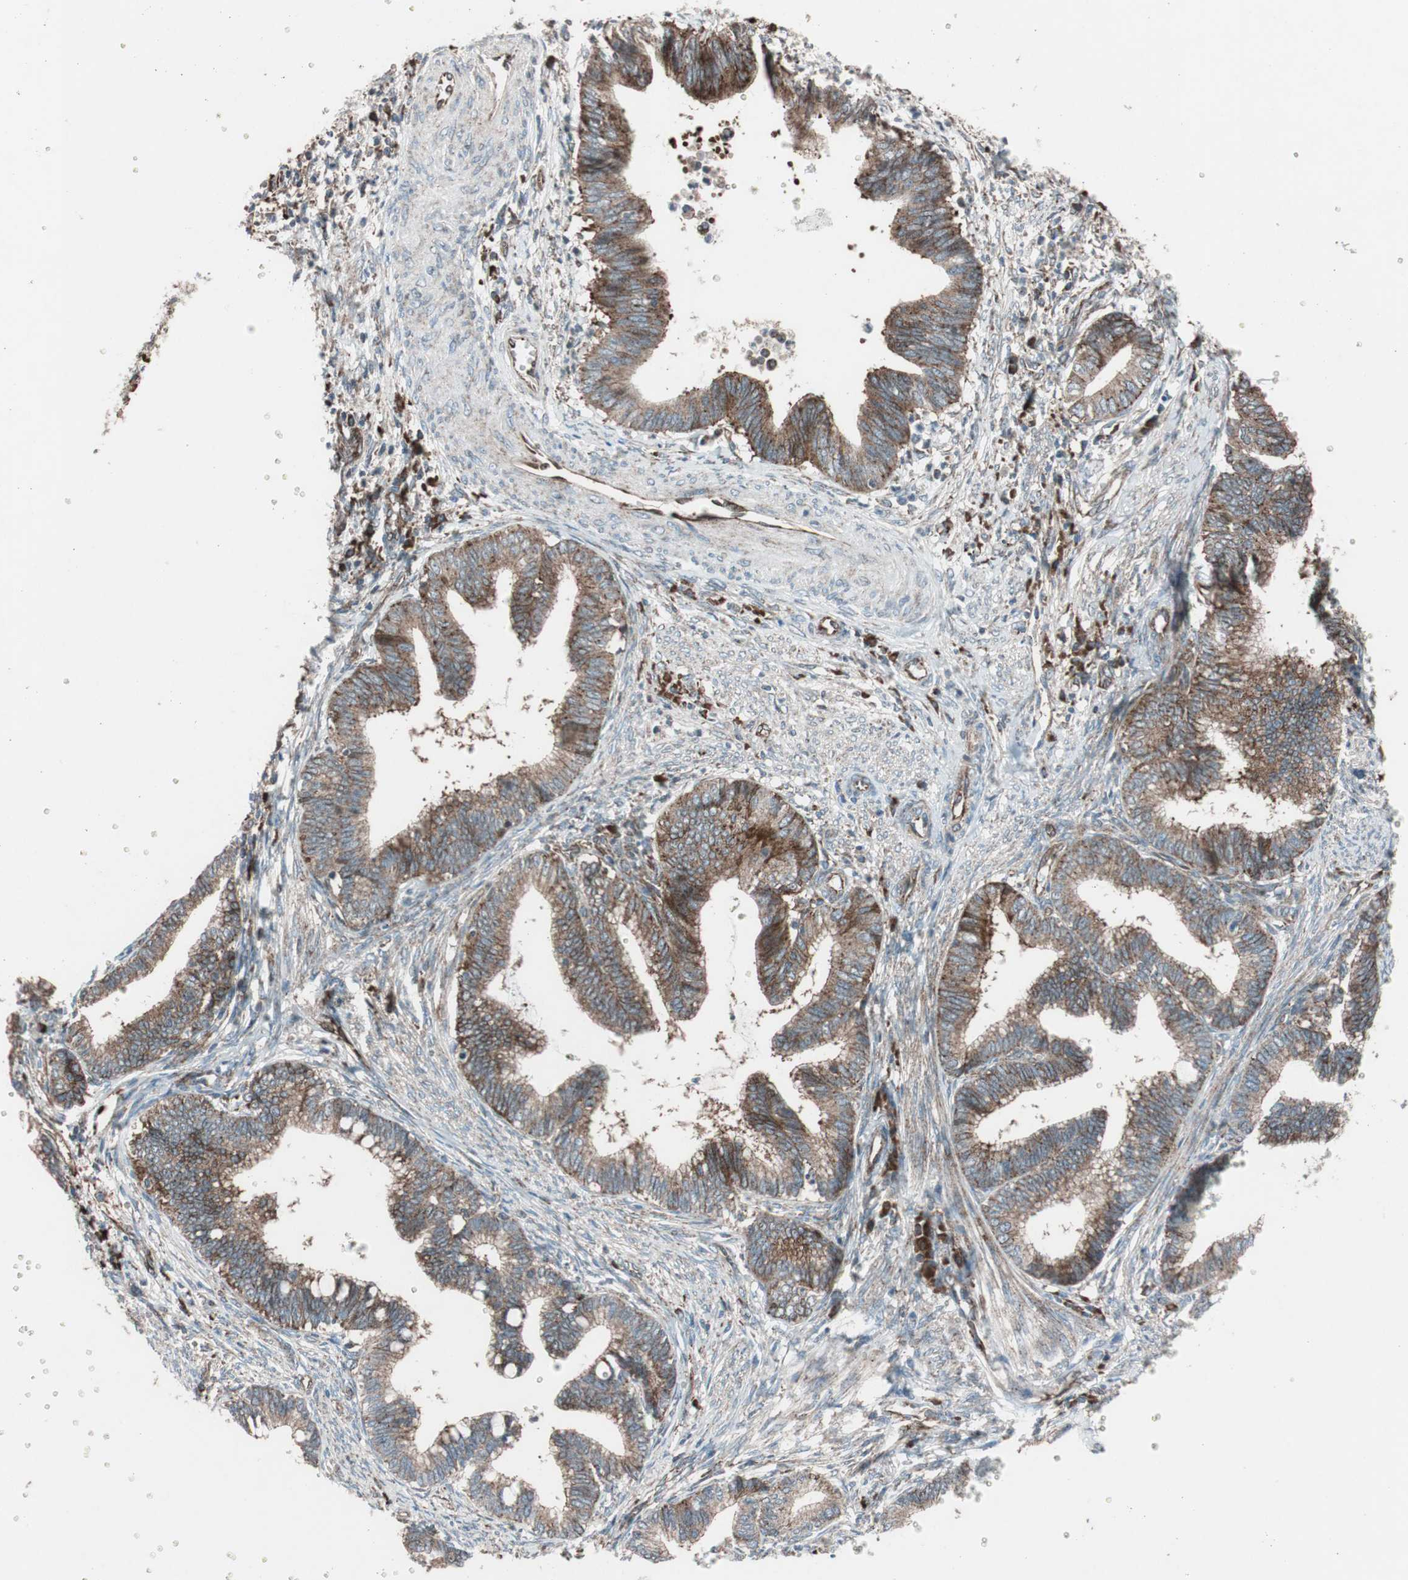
{"staining": {"intensity": "moderate", "quantity": ">75%", "location": "cytoplasmic/membranous"}, "tissue": "cervical cancer", "cell_type": "Tumor cells", "image_type": "cancer", "snomed": [{"axis": "morphology", "description": "Adenocarcinoma, NOS"}, {"axis": "topography", "description": "Cervix"}], "caption": "Human cervical cancer stained with a protein marker reveals moderate staining in tumor cells.", "gene": "CCL14", "patient": {"sex": "female", "age": 36}}